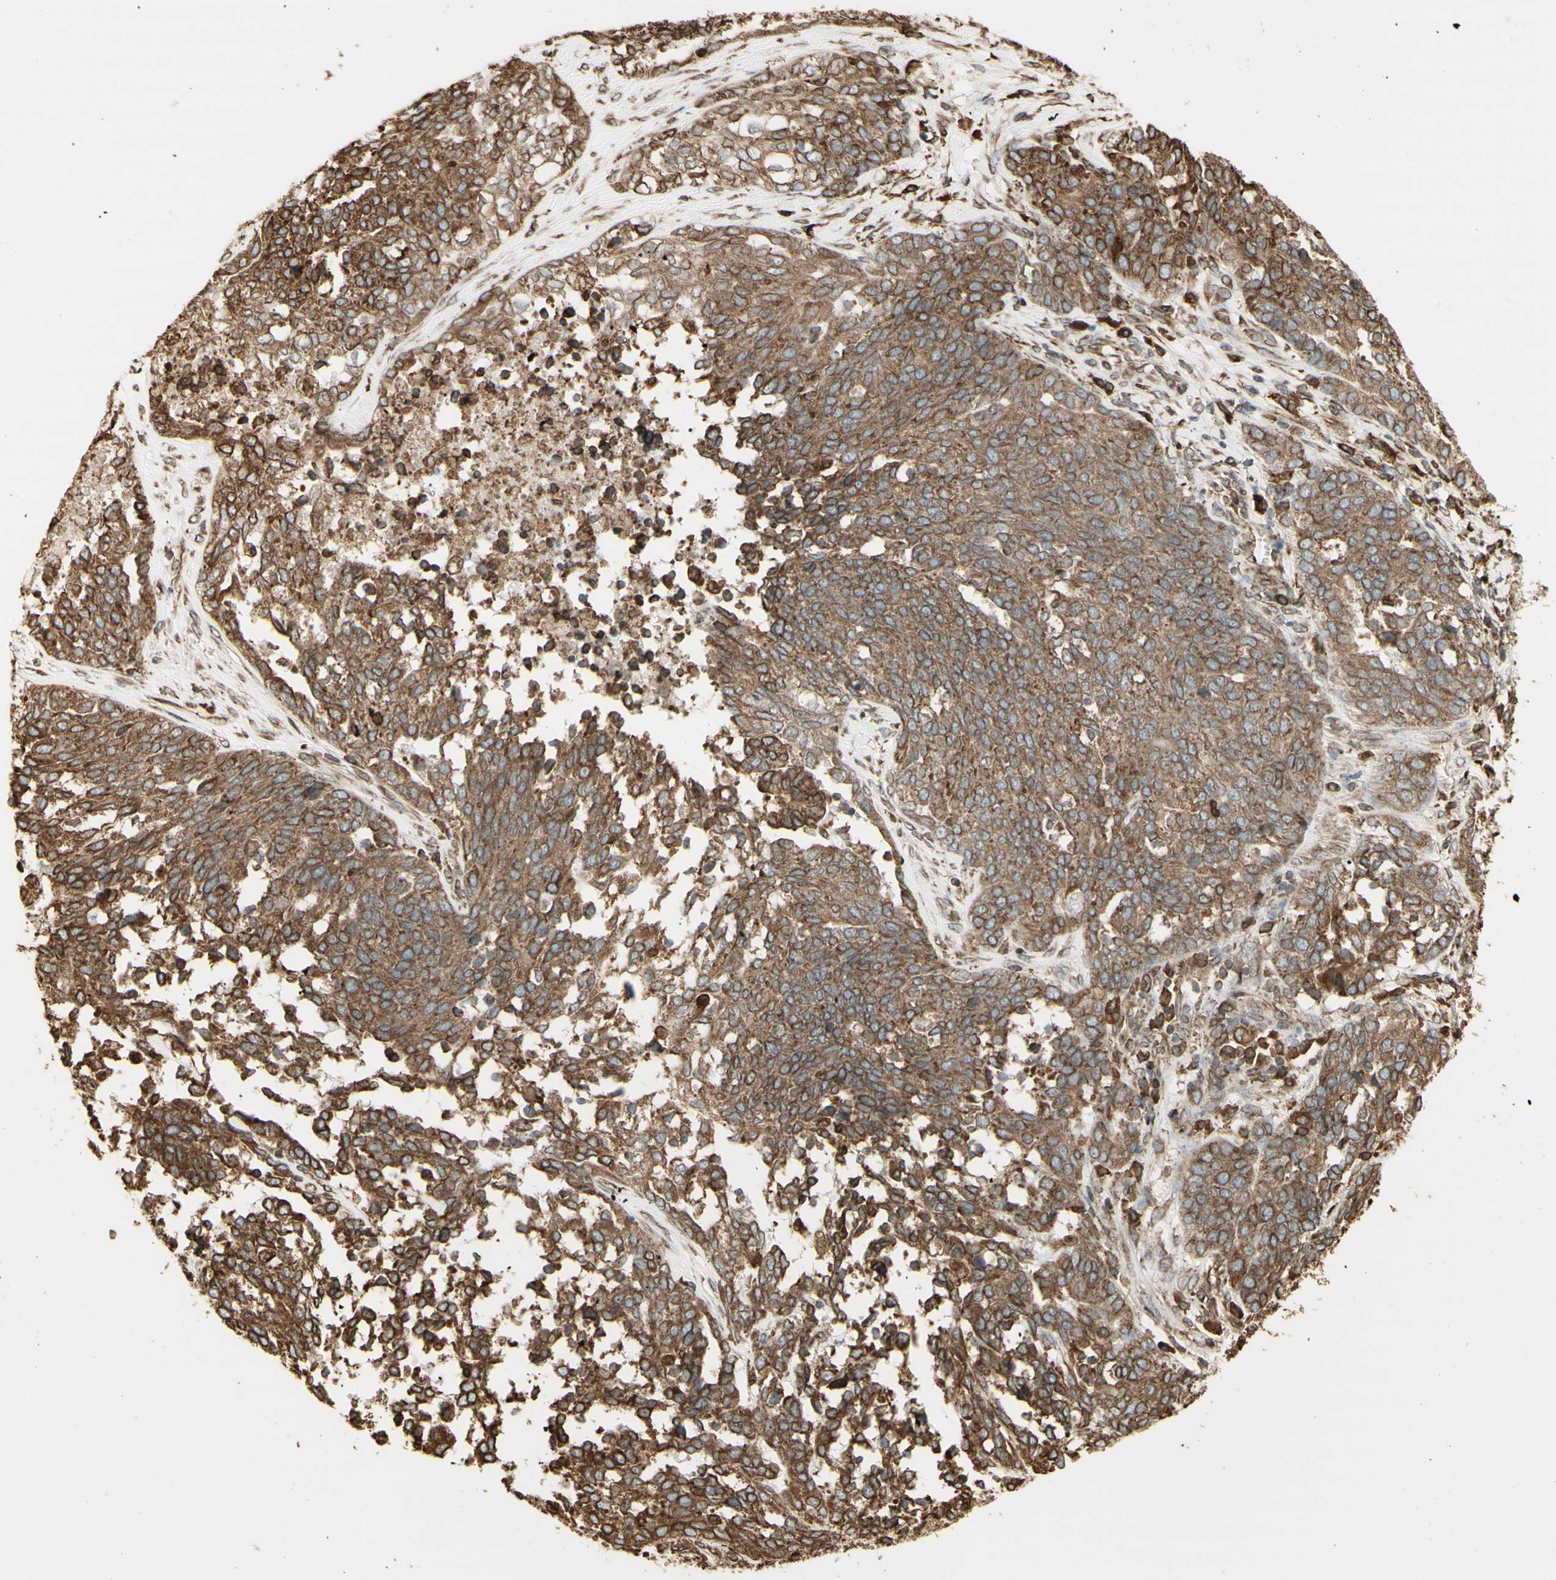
{"staining": {"intensity": "moderate", "quantity": ">75%", "location": "cytoplasmic/membranous"}, "tissue": "ovarian cancer", "cell_type": "Tumor cells", "image_type": "cancer", "snomed": [{"axis": "morphology", "description": "Cystadenocarcinoma, serous, NOS"}, {"axis": "topography", "description": "Ovary"}], "caption": "Brown immunohistochemical staining in human ovarian cancer (serous cystadenocarcinoma) exhibits moderate cytoplasmic/membranous positivity in about >75% of tumor cells.", "gene": "CANX", "patient": {"sex": "female", "age": 44}}